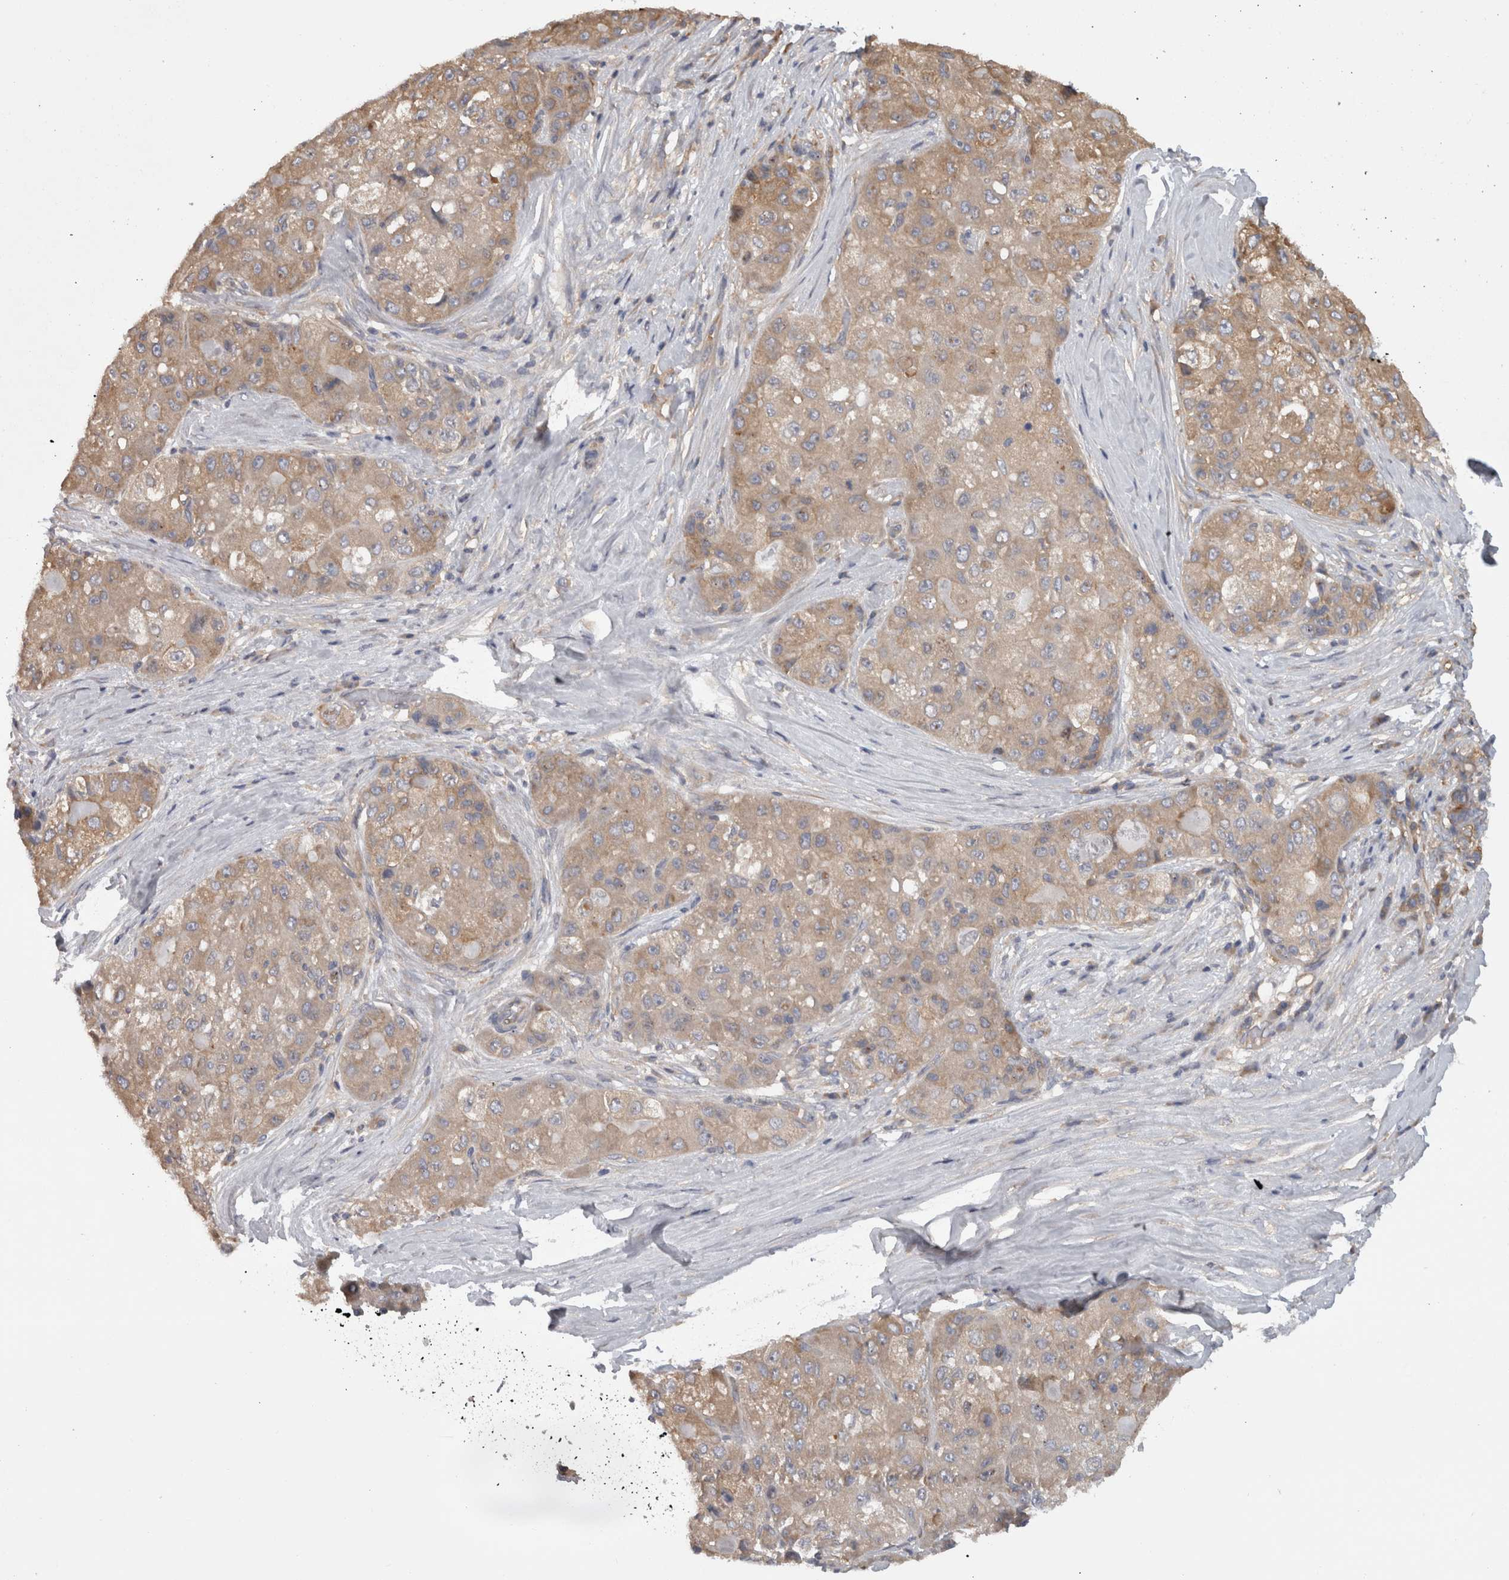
{"staining": {"intensity": "moderate", "quantity": ">75%", "location": "cytoplasmic/membranous"}, "tissue": "liver cancer", "cell_type": "Tumor cells", "image_type": "cancer", "snomed": [{"axis": "morphology", "description": "Carcinoma, Hepatocellular, NOS"}, {"axis": "topography", "description": "Liver"}], "caption": "Brown immunohistochemical staining in liver cancer (hepatocellular carcinoma) demonstrates moderate cytoplasmic/membranous expression in approximately >75% of tumor cells.", "gene": "SMCR8", "patient": {"sex": "male", "age": 80}}